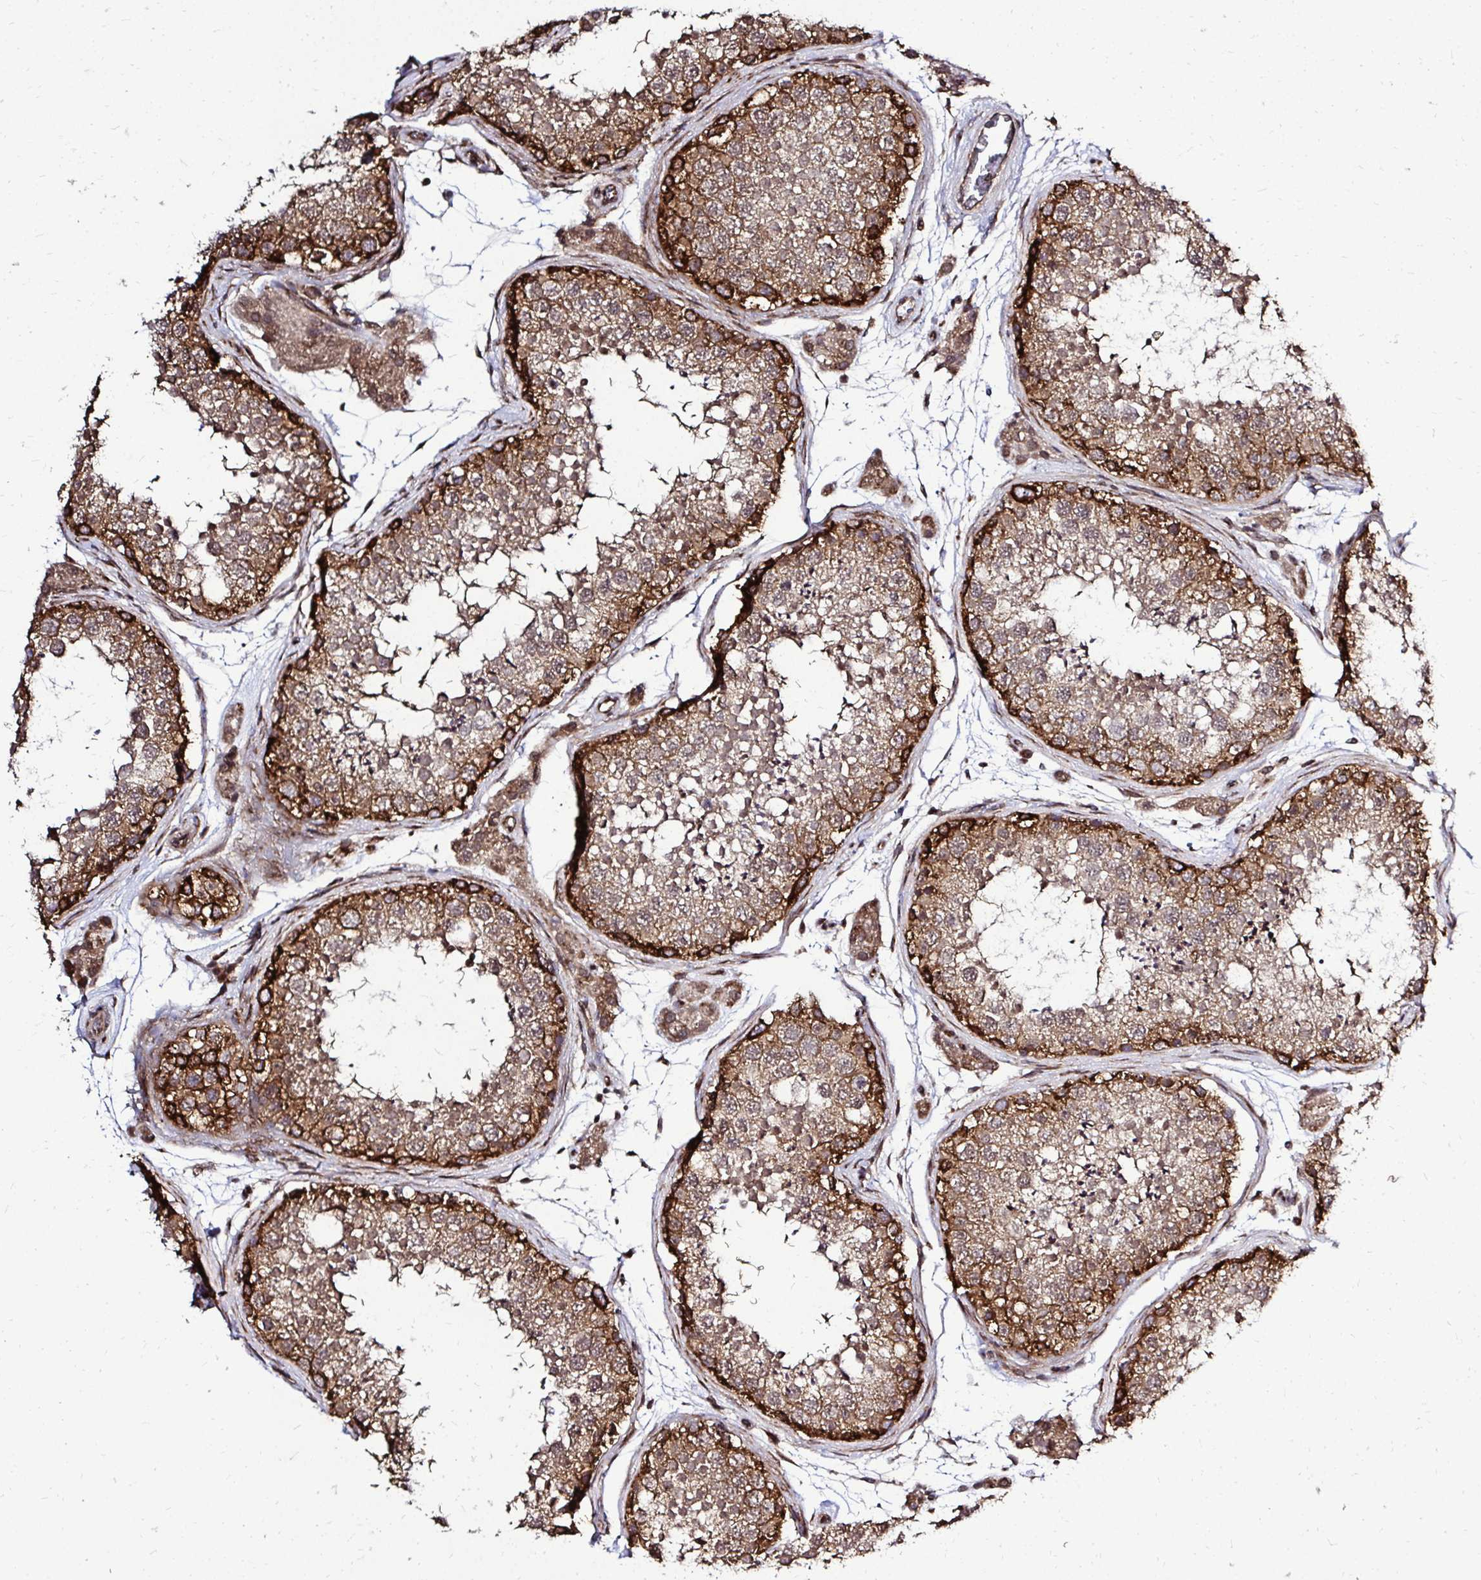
{"staining": {"intensity": "strong", "quantity": ">75%", "location": "cytoplasmic/membranous,nuclear"}, "tissue": "testis", "cell_type": "Cells in seminiferous ducts", "image_type": "normal", "snomed": [{"axis": "morphology", "description": "Normal tissue, NOS"}, {"axis": "topography", "description": "Testis"}], "caption": "This image reveals IHC staining of benign testis, with high strong cytoplasmic/membranous,nuclear expression in approximately >75% of cells in seminiferous ducts.", "gene": "FMR1", "patient": {"sex": "male", "age": 41}}